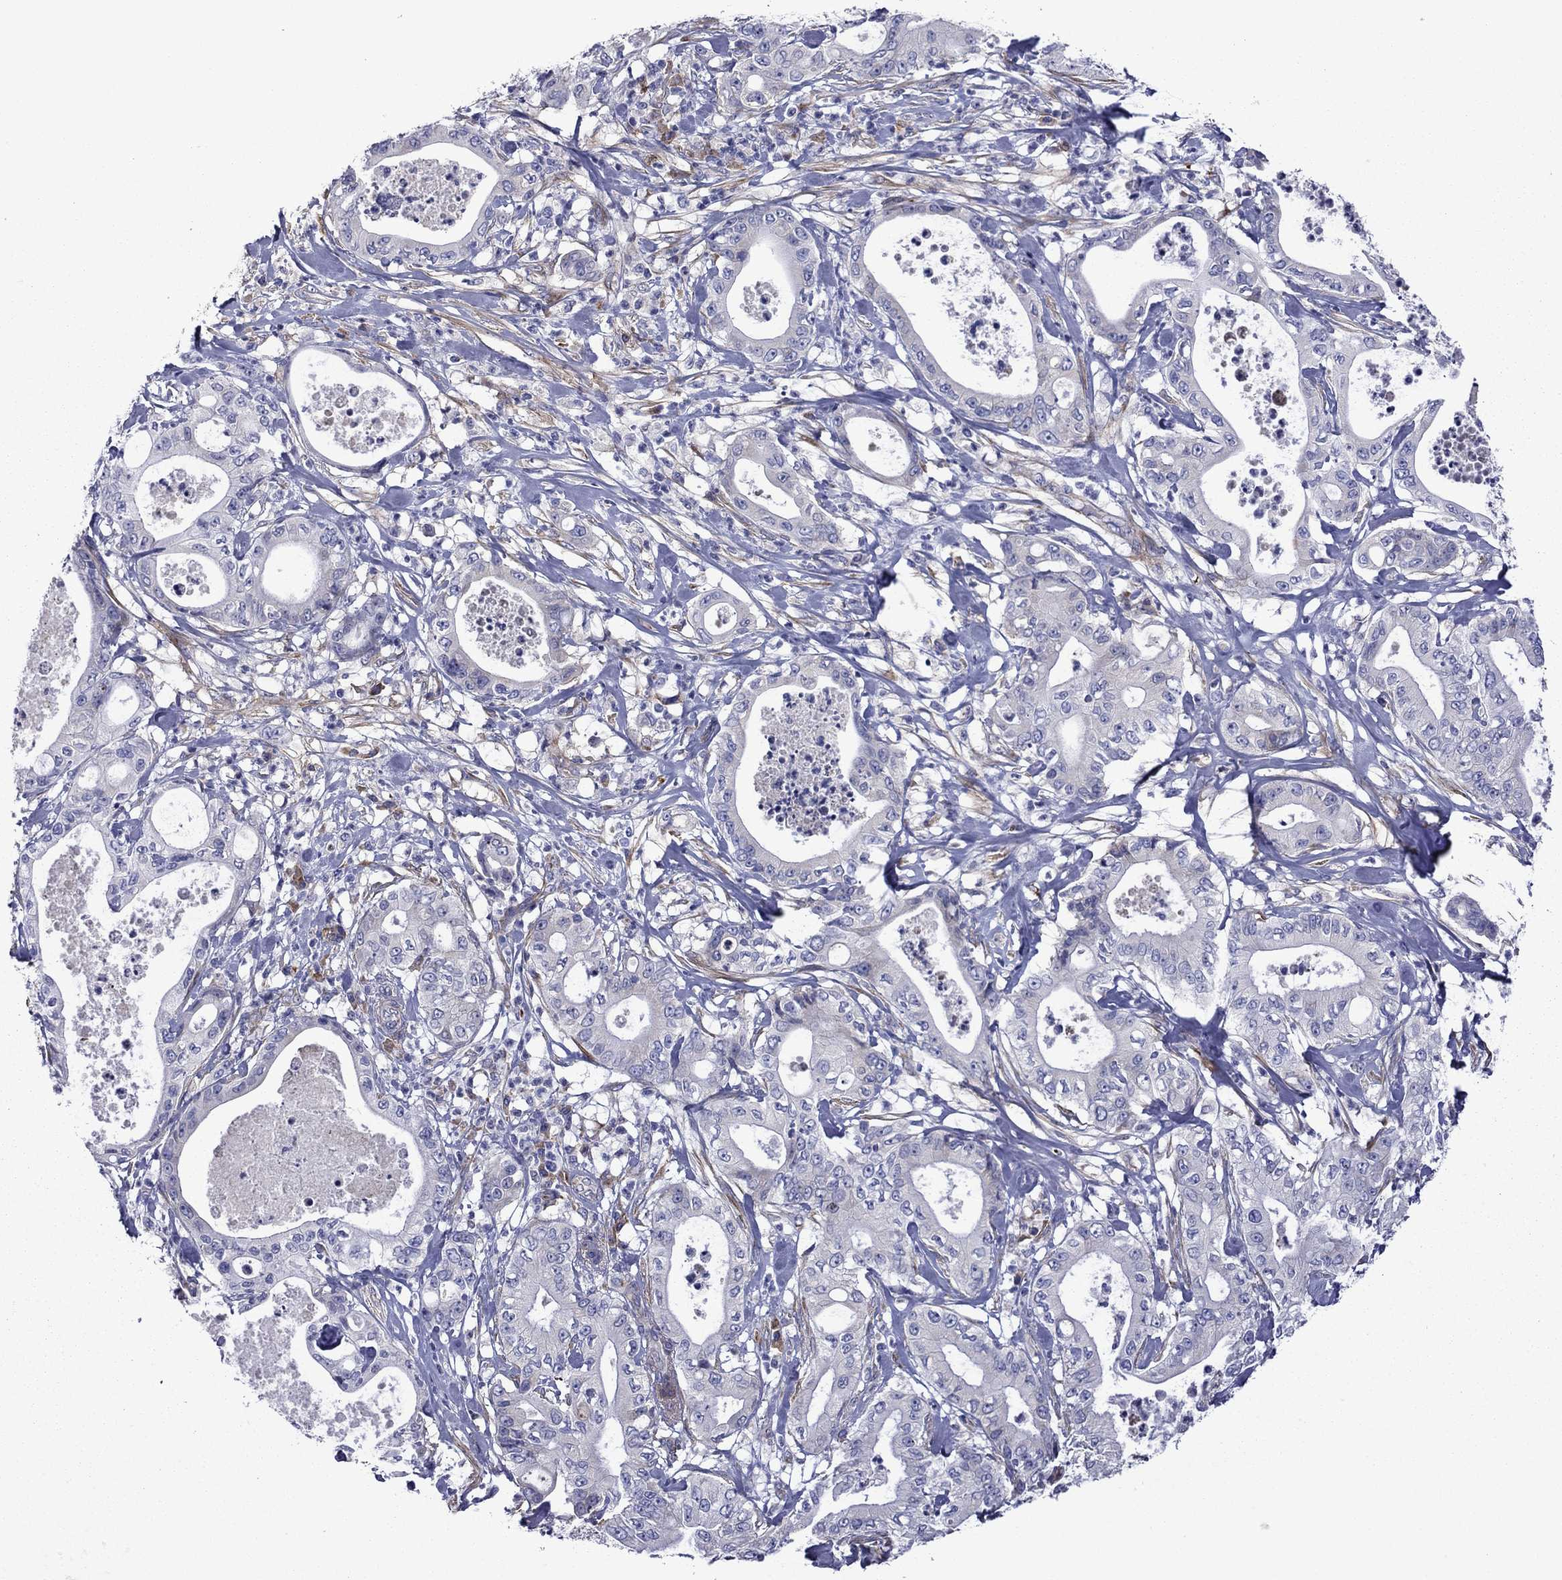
{"staining": {"intensity": "negative", "quantity": "none", "location": "none"}, "tissue": "pancreatic cancer", "cell_type": "Tumor cells", "image_type": "cancer", "snomed": [{"axis": "morphology", "description": "Adenocarcinoma, NOS"}, {"axis": "topography", "description": "Pancreas"}], "caption": "Immunohistochemical staining of pancreatic cancer (adenocarcinoma) exhibits no significant staining in tumor cells.", "gene": "HSPG2", "patient": {"sex": "male", "age": 71}}